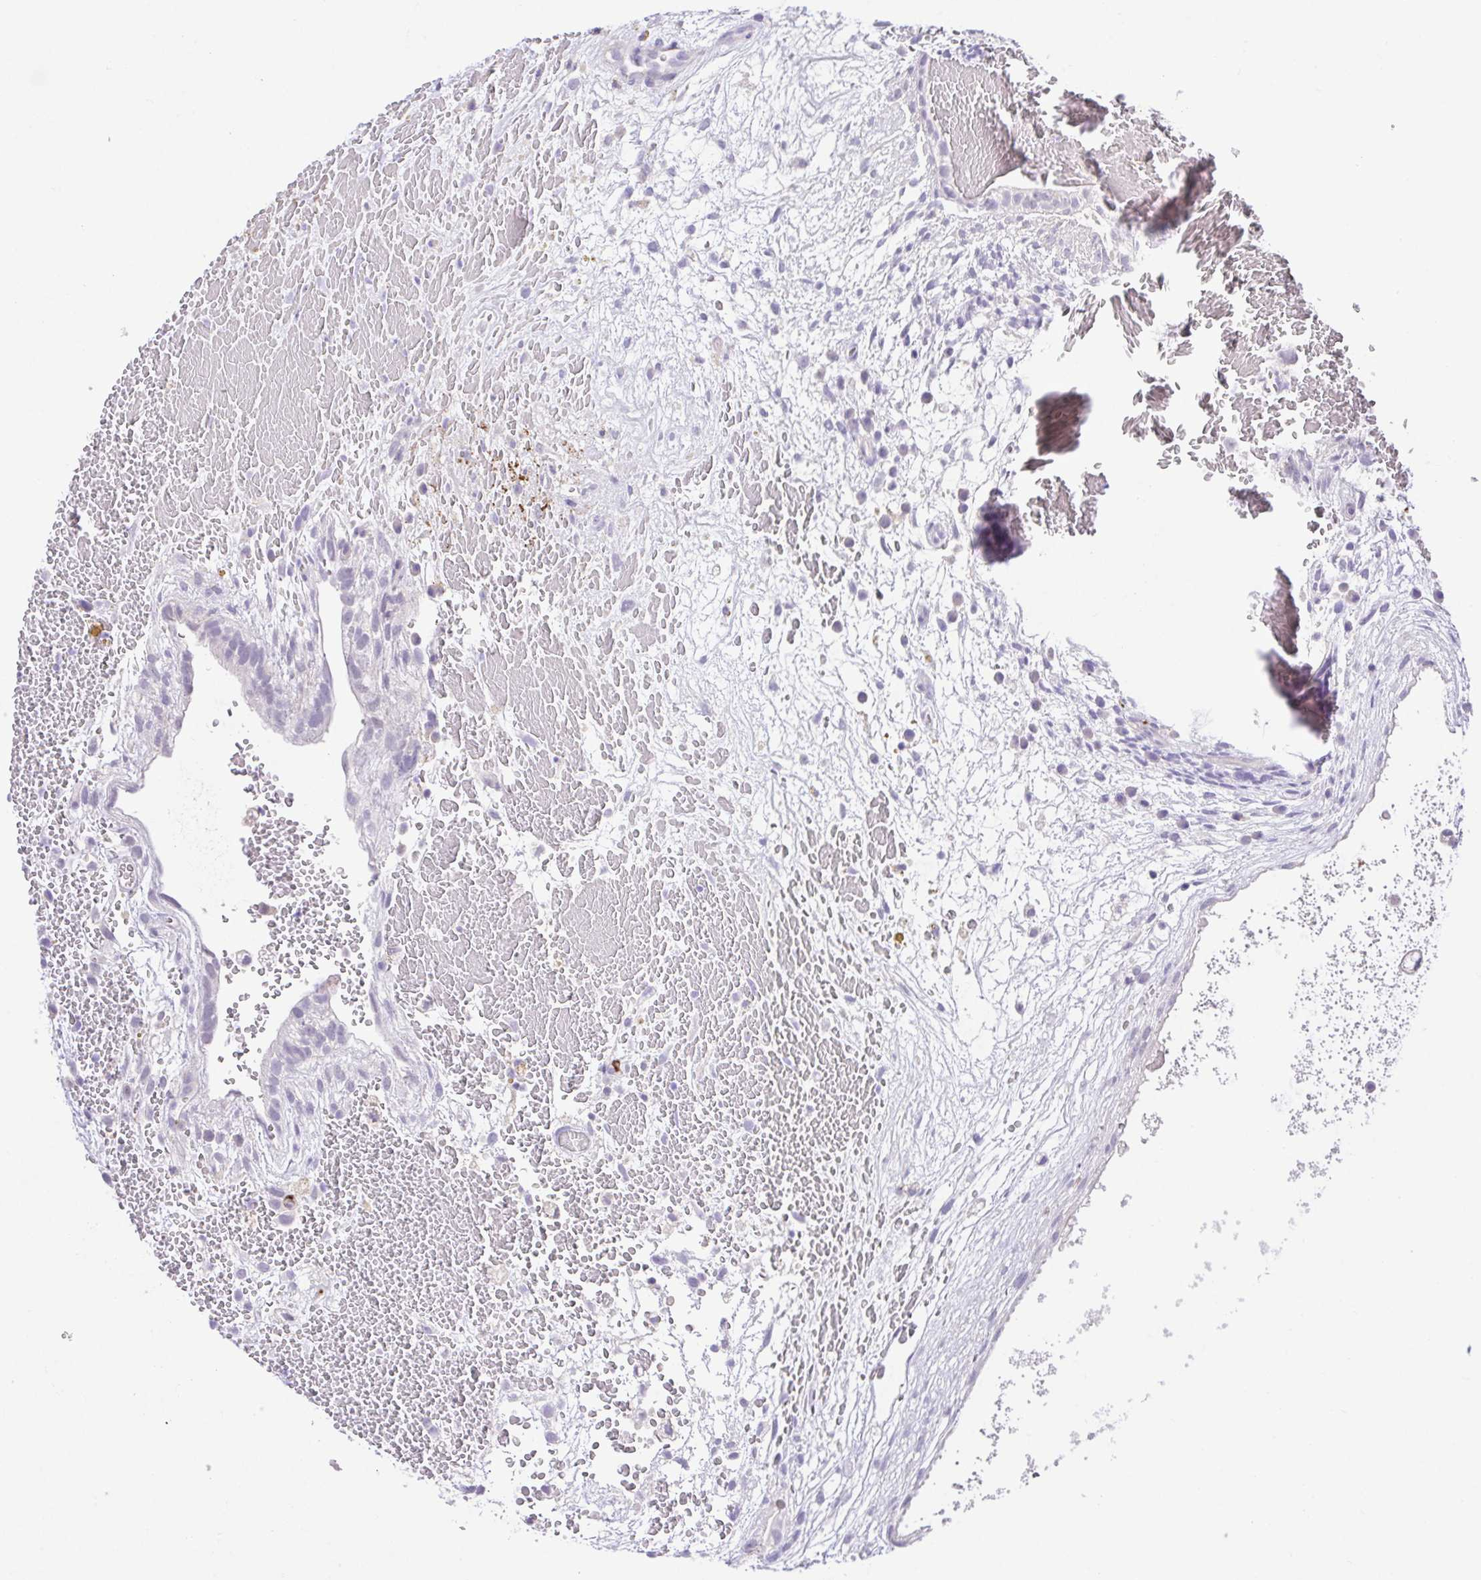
{"staining": {"intensity": "negative", "quantity": "none", "location": "none"}, "tissue": "testis cancer", "cell_type": "Tumor cells", "image_type": "cancer", "snomed": [{"axis": "morphology", "description": "Normal tissue, NOS"}, {"axis": "morphology", "description": "Carcinoma, Embryonal, NOS"}, {"axis": "topography", "description": "Testis"}], "caption": "The photomicrograph exhibits no significant staining in tumor cells of testis cancer (embryonal carcinoma). (DAB immunohistochemistry (IHC) with hematoxylin counter stain).", "gene": "PRR14L", "patient": {"sex": "male", "age": 32}}